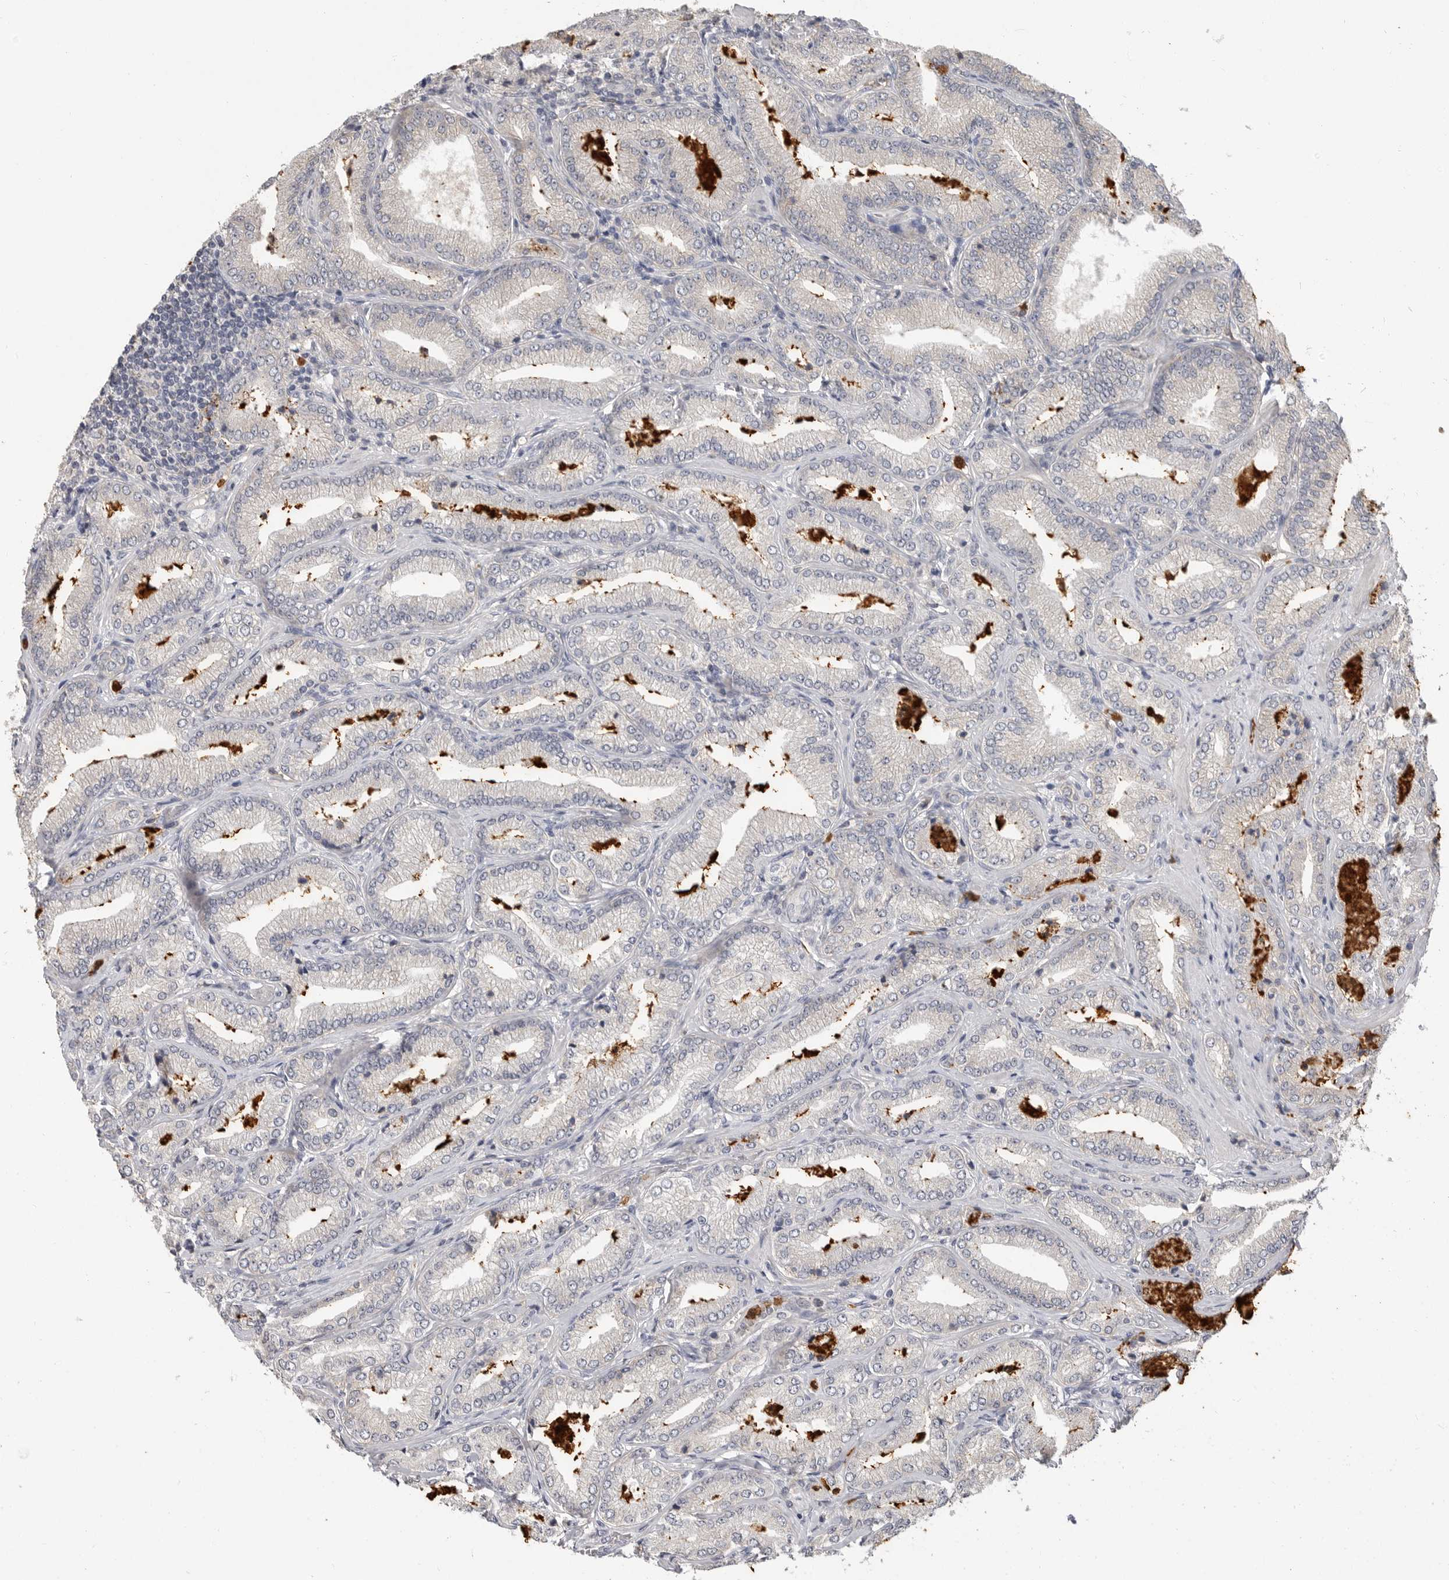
{"staining": {"intensity": "negative", "quantity": "none", "location": "none"}, "tissue": "prostate cancer", "cell_type": "Tumor cells", "image_type": "cancer", "snomed": [{"axis": "morphology", "description": "Adenocarcinoma, Low grade"}, {"axis": "topography", "description": "Prostate"}], "caption": "An image of human prostate low-grade adenocarcinoma is negative for staining in tumor cells.", "gene": "LTBR", "patient": {"sex": "male", "age": 62}}